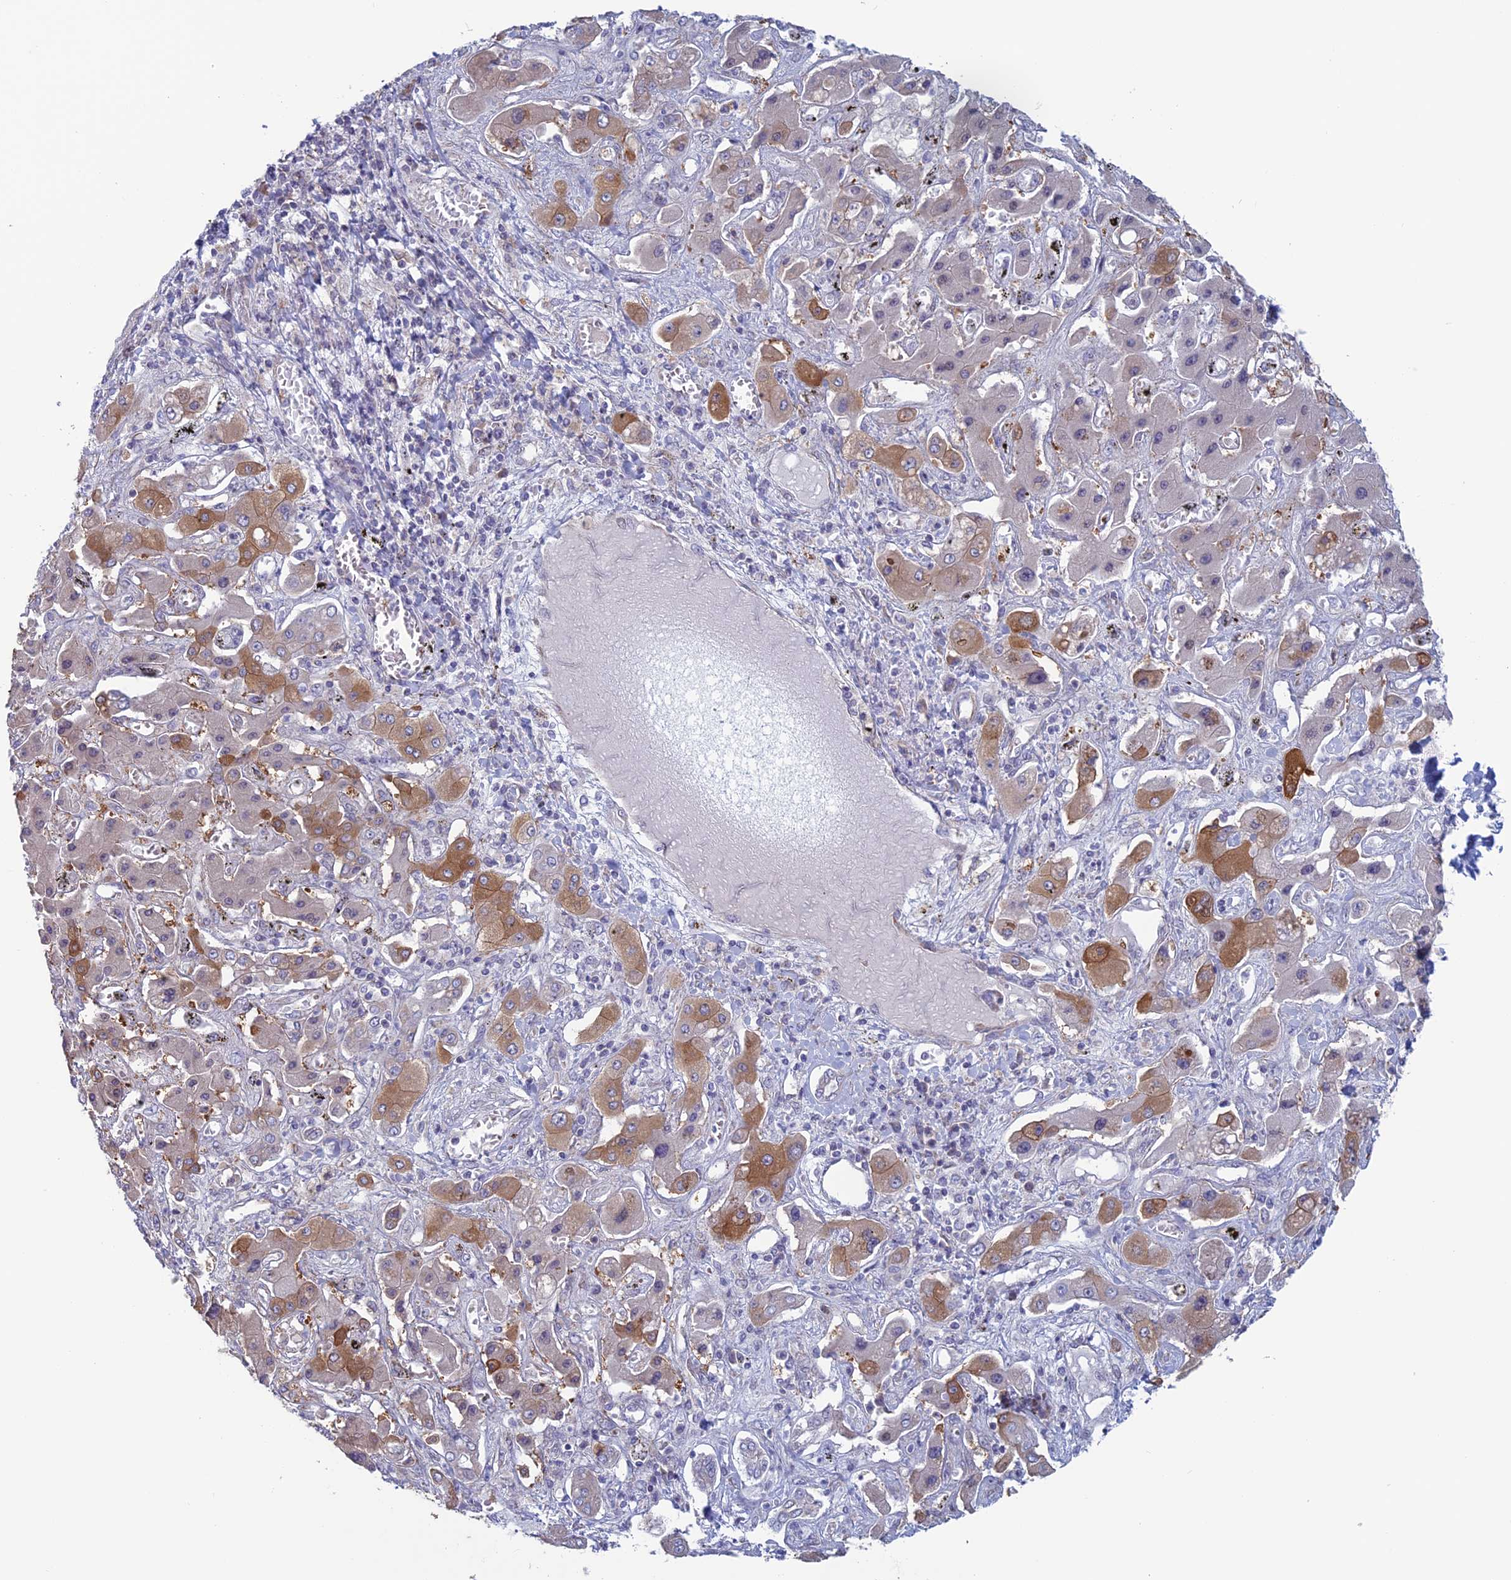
{"staining": {"intensity": "moderate", "quantity": "<25%", "location": "cytoplasmic/membranous"}, "tissue": "liver cancer", "cell_type": "Tumor cells", "image_type": "cancer", "snomed": [{"axis": "morphology", "description": "Cholangiocarcinoma"}, {"axis": "topography", "description": "Liver"}], "caption": "Cholangiocarcinoma (liver) was stained to show a protein in brown. There is low levels of moderate cytoplasmic/membranous expression in approximately <25% of tumor cells. (DAB (3,3'-diaminobenzidine) IHC, brown staining for protein, blue staining for nuclei).", "gene": "BCL2L10", "patient": {"sex": "male", "age": 67}}